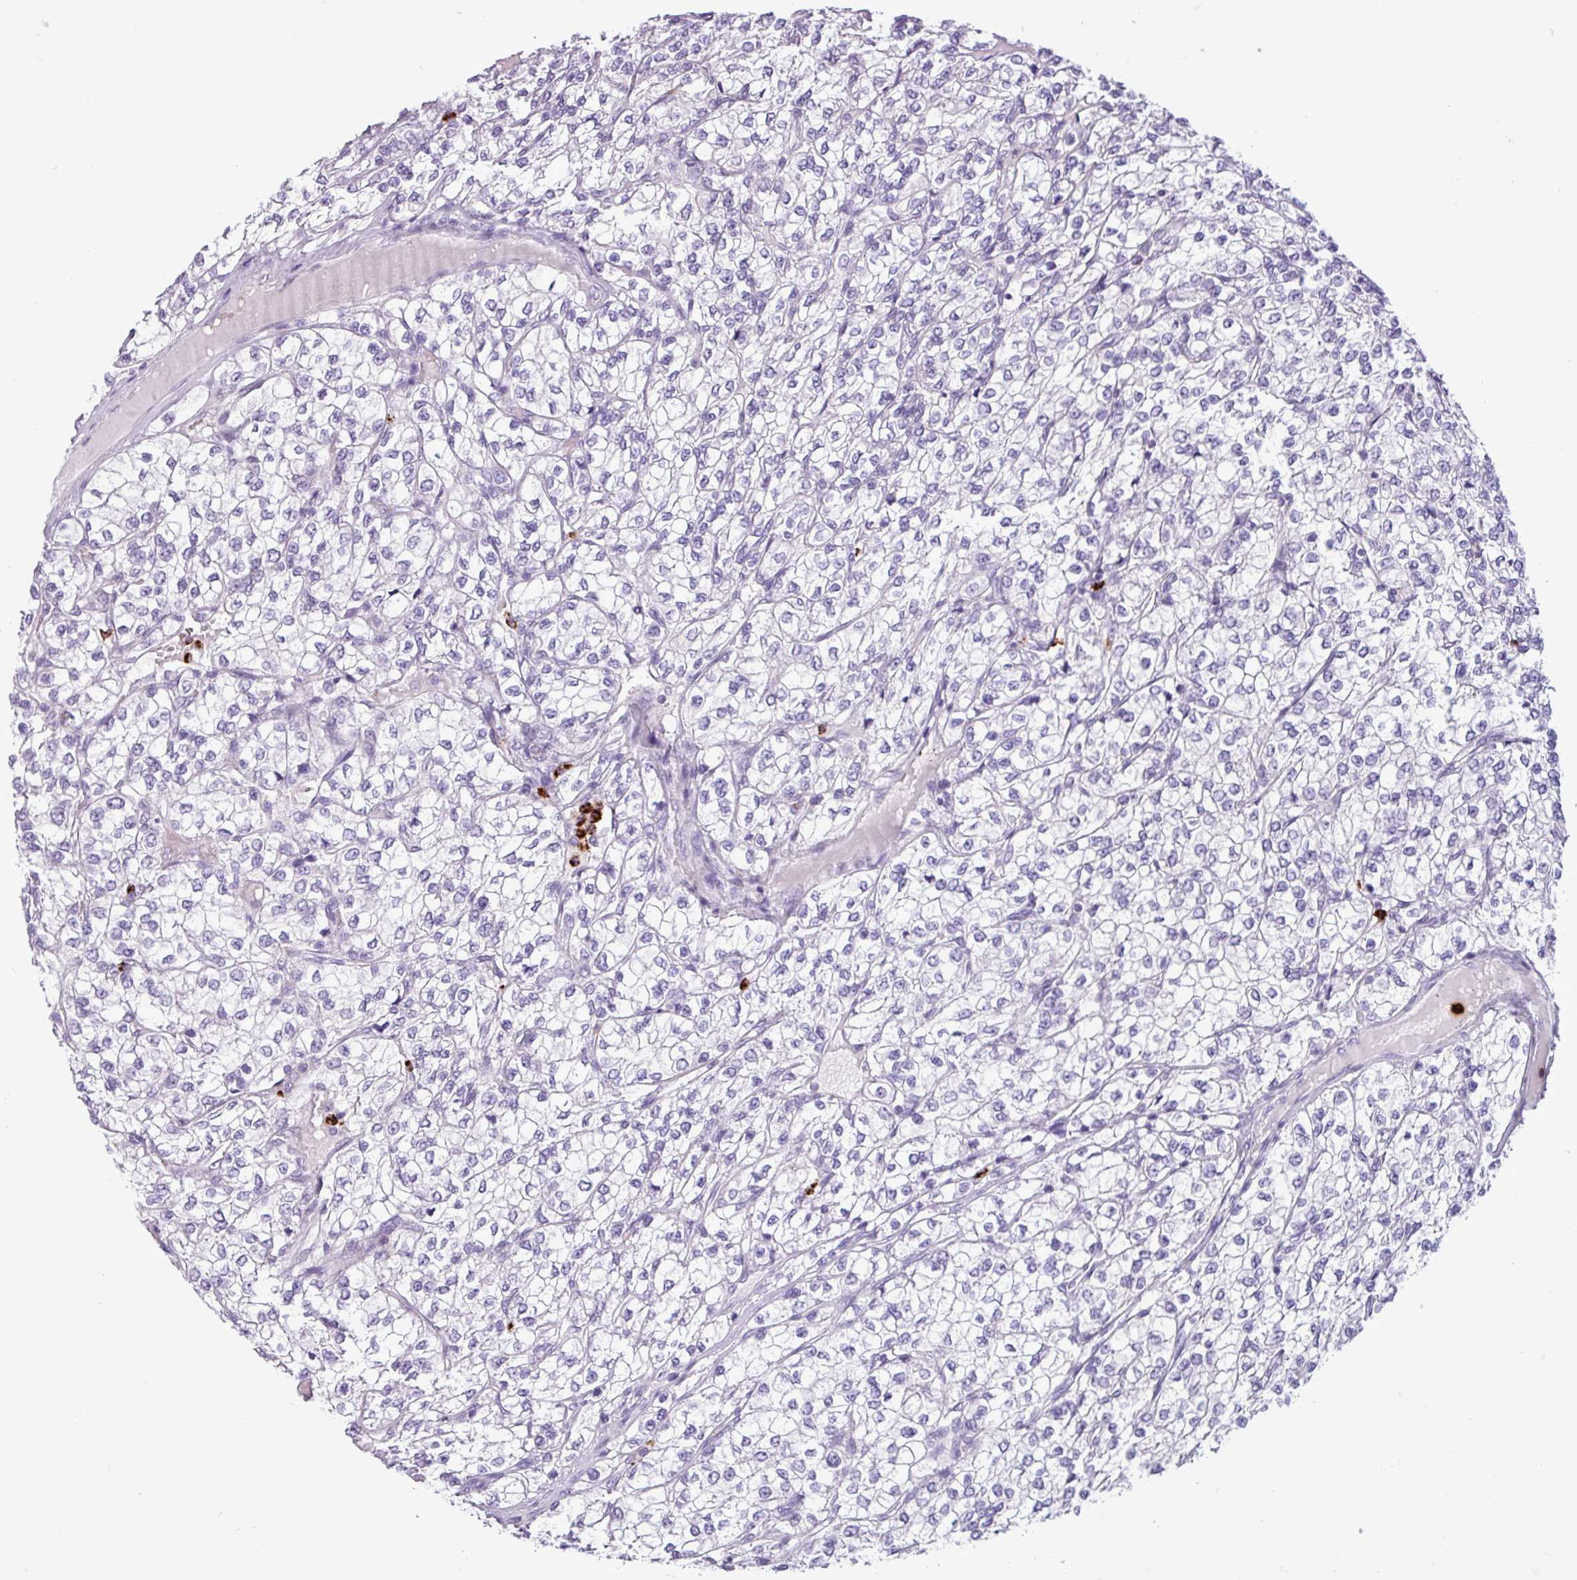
{"staining": {"intensity": "negative", "quantity": "none", "location": "none"}, "tissue": "renal cancer", "cell_type": "Tumor cells", "image_type": "cancer", "snomed": [{"axis": "morphology", "description": "Adenocarcinoma, NOS"}, {"axis": "topography", "description": "Kidney"}], "caption": "Immunohistochemistry micrograph of neoplastic tissue: adenocarcinoma (renal) stained with DAB (3,3'-diaminobenzidine) reveals no significant protein positivity in tumor cells. The staining was performed using DAB (3,3'-diaminobenzidine) to visualize the protein expression in brown, while the nuclei were stained in blue with hematoxylin (Magnification: 20x).", "gene": "TMEM178A", "patient": {"sex": "male", "age": 80}}